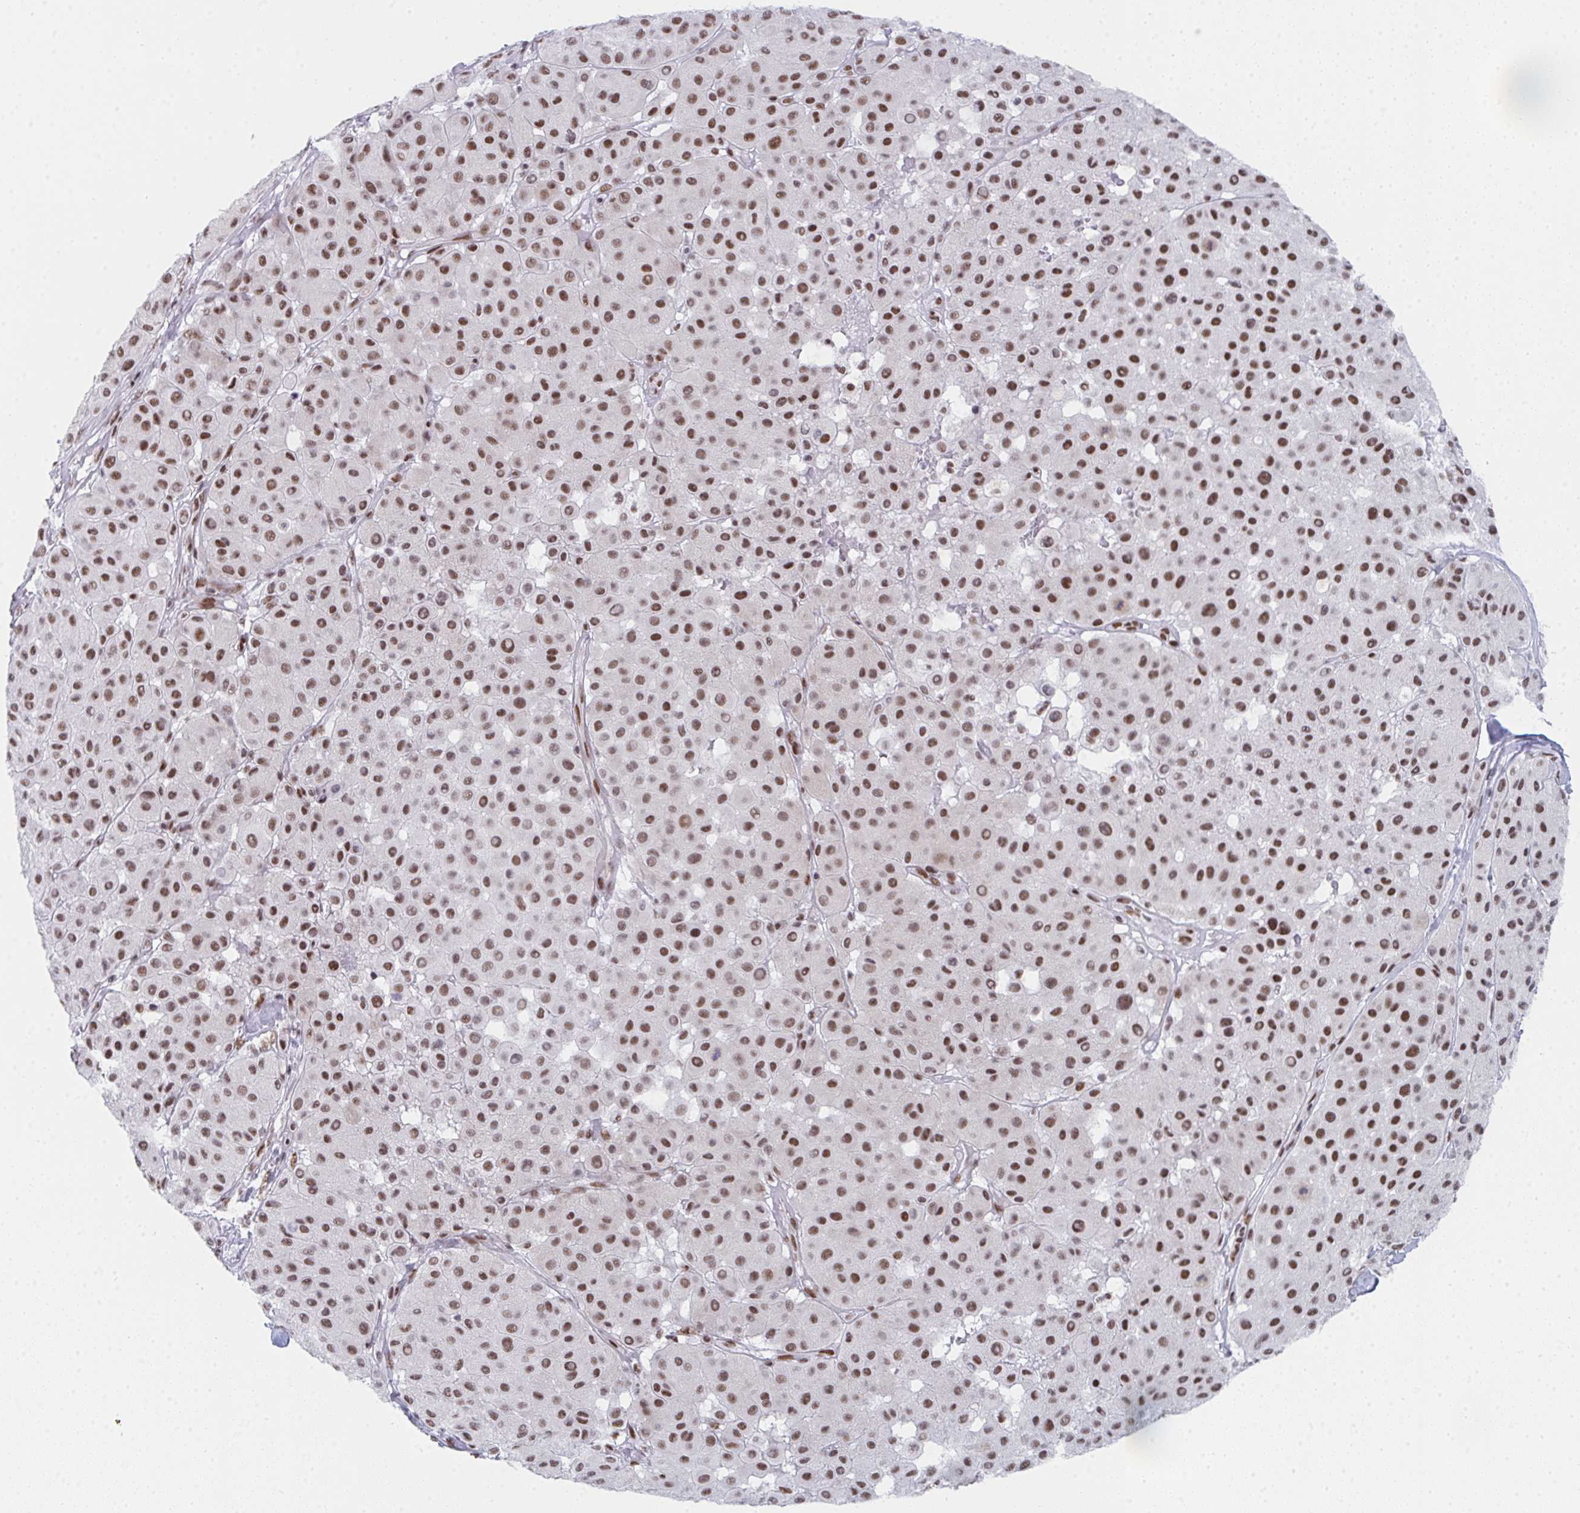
{"staining": {"intensity": "moderate", "quantity": ">75%", "location": "nuclear"}, "tissue": "melanoma", "cell_type": "Tumor cells", "image_type": "cancer", "snomed": [{"axis": "morphology", "description": "Malignant melanoma, Metastatic site"}, {"axis": "topography", "description": "Smooth muscle"}], "caption": "This histopathology image demonstrates immunohistochemistry (IHC) staining of human melanoma, with medium moderate nuclear staining in approximately >75% of tumor cells.", "gene": "SNRNP70", "patient": {"sex": "male", "age": 41}}